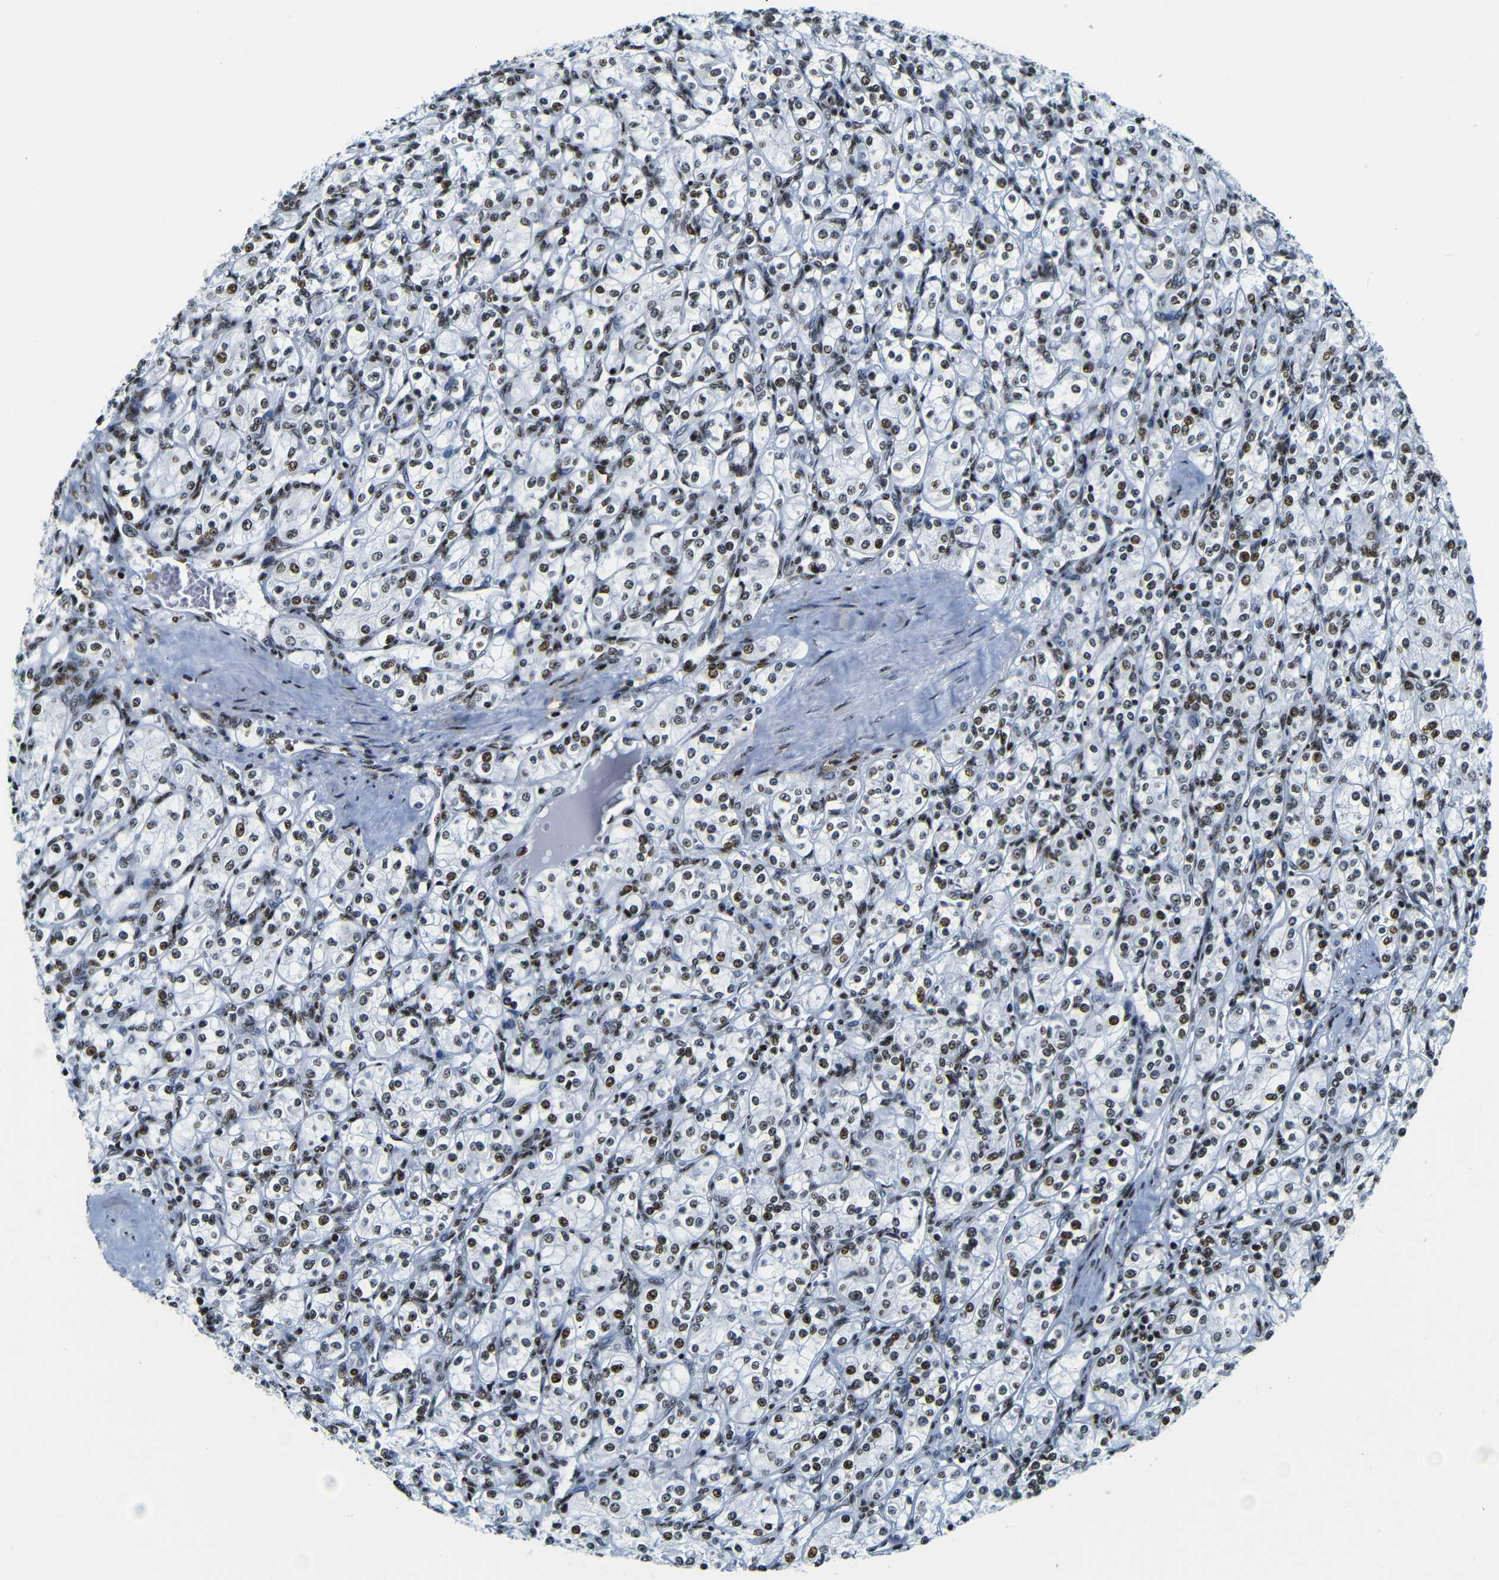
{"staining": {"intensity": "moderate", "quantity": ">75%", "location": "nuclear"}, "tissue": "renal cancer", "cell_type": "Tumor cells", "image_type": "cancer", "snomed": [{"axis": "morphology", "description": "Adenocarcinoma, NOS"}, {"axis": "topography", "description": "Kidney"}], "caption": "High-magnification brightfield microscopy of renal cancer (adenocarcinoma) stained with DAB (3,3'-diaminobenzidine) (brown) and counterstained with hematoxylin (blue). tumor cells exhibit moderate nuclear positivity is seen in about>75% of cells.", "gene": "SRSF1", "patient": {"sex": "male", "age": 77}}